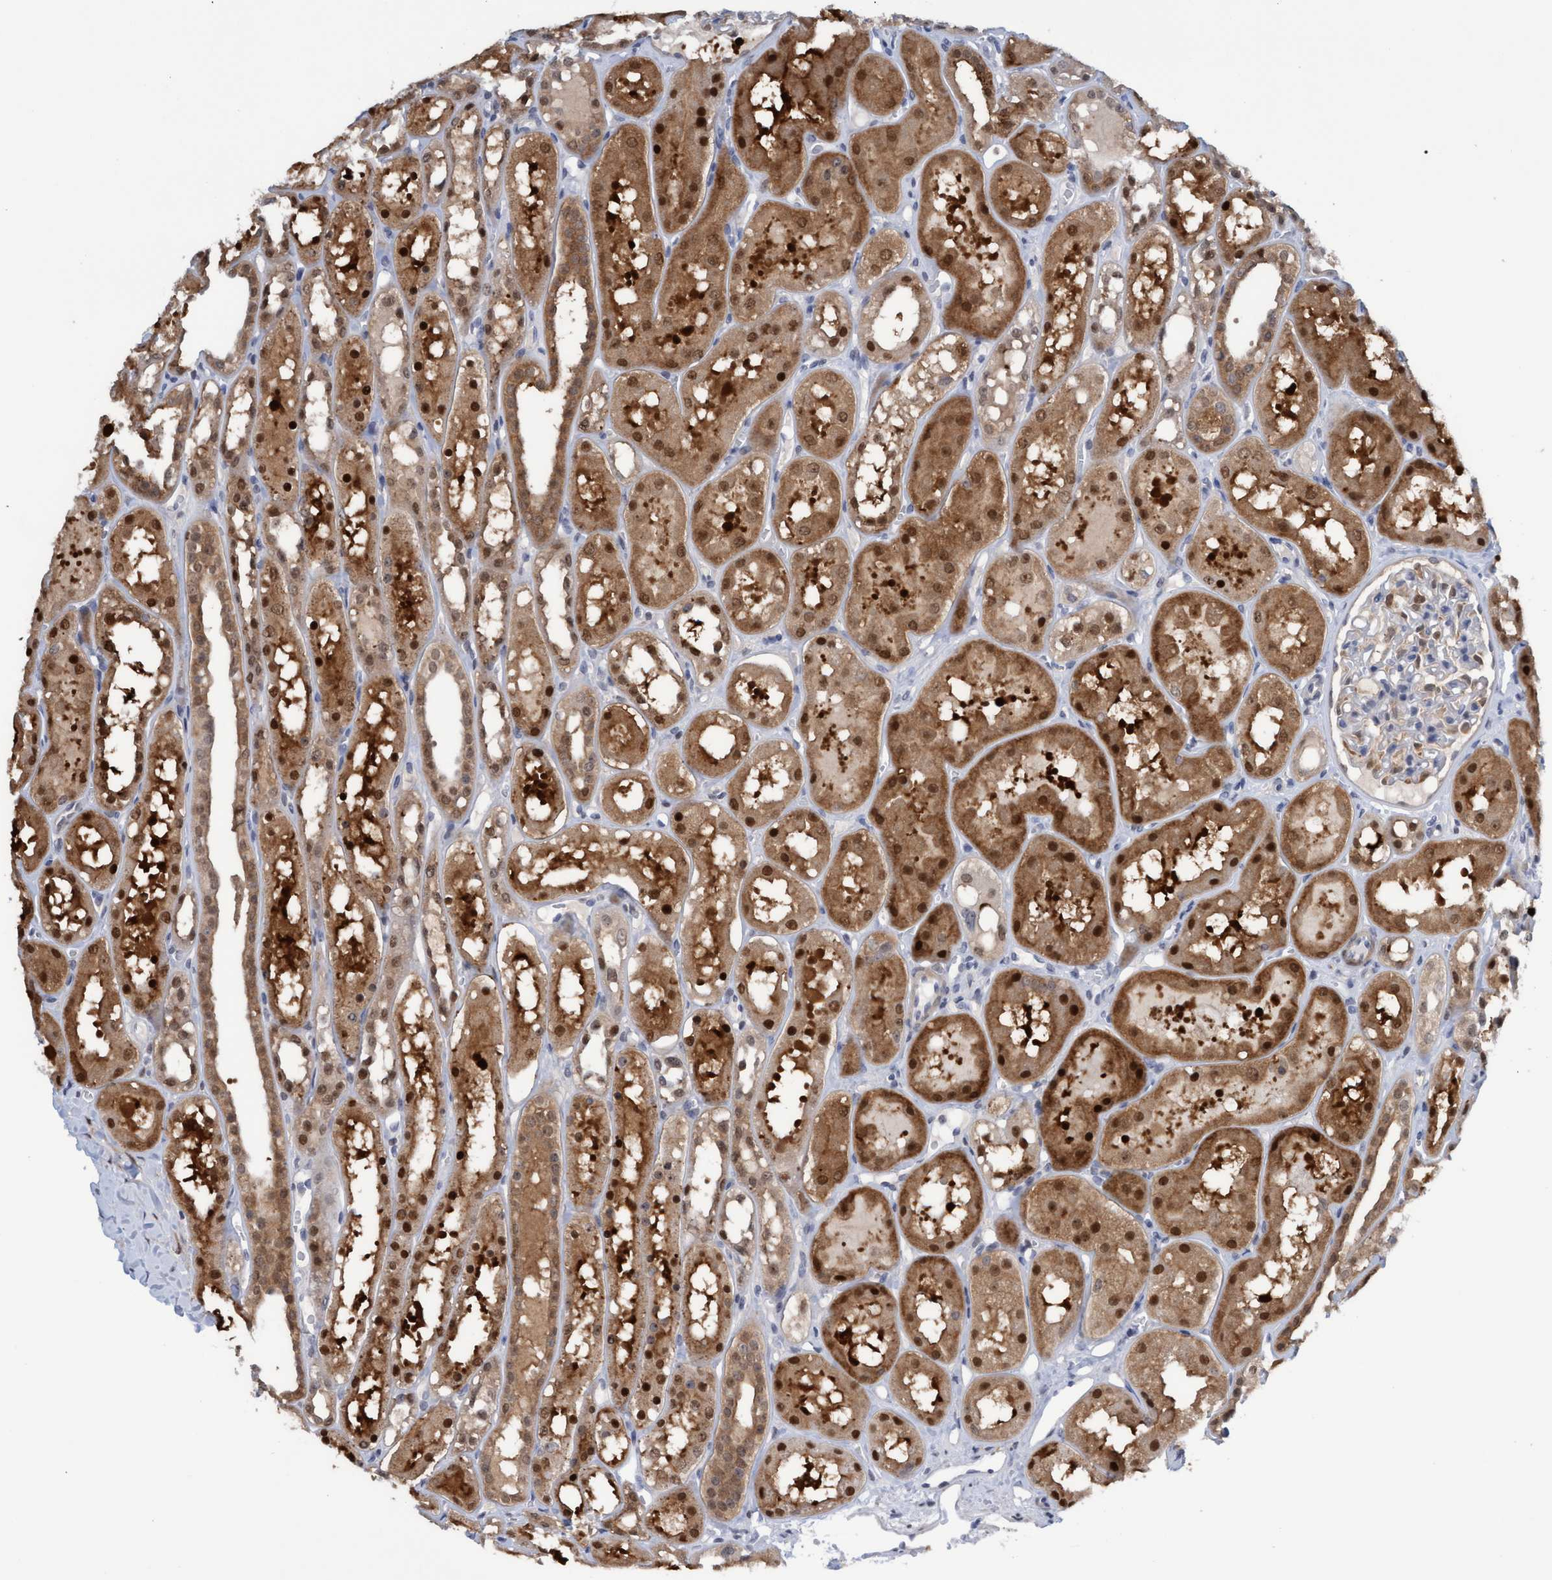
{"staining": {"intensity": "weak", "quantity": "<25%", "location": "cytoplasmic/membranous,nuclear"}, "tissue": "kidney", "cell_type": "Cells in glomeruli", "image_type": "normal", "snomed": [{"axis": "morphology", "description": "Normal tissue, NOS"}, {"axis": "topography", "description": "Kidney"}, {"axis": "topography", "description": "Urinary bladder"}], "caption": "The immunohistochemistry histopathology image has no significant expression in cells in glomeruli of kidney. (Brightfield microscopy of DAB (3,3'-diaminobenzidine) immunohistochemistry at high magnification).", "gene": "PINX1", "patient": {"sex": "male", "age": 16}}